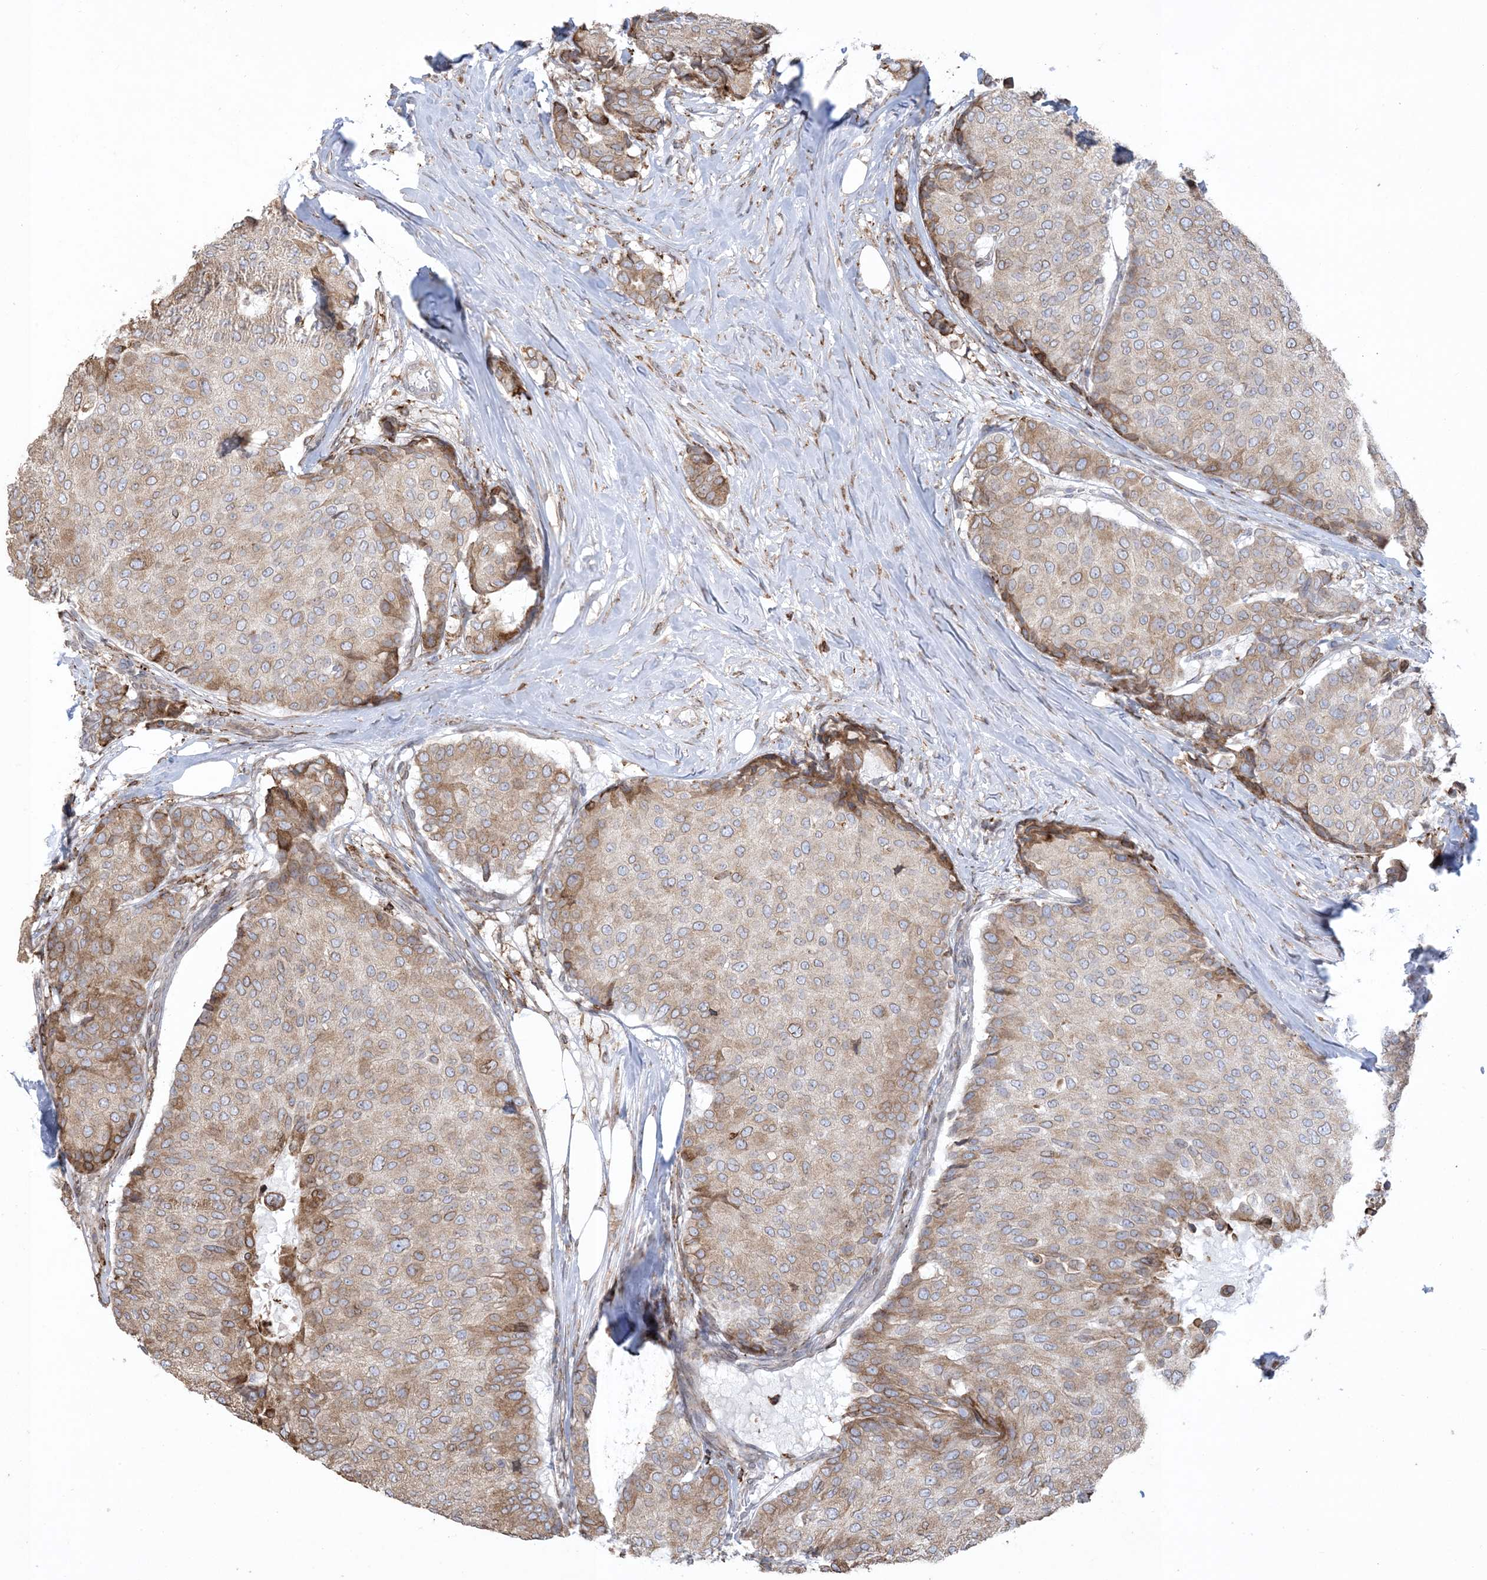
{"staining": {"intensity": "moderate", "quantity": "25%-75%", "location": "cytoplasmic/membranous"}, "tissue": "breast cancer", "cell_type": "Tumor cells", "image_type": "cancer", "snomed": [{"axis": "morphology", "description": "Duct carcinoma"}, {"axis": "topography", "description": "Breast"}], "caption": "High-magnification brightfield microscopy of breast cancer stained with DAB (brown) and counterstained with hematoxylin (blue). tumor cells exhibit moderate cytoplasmic/membranous staining is present in approximately25%-75% of cells. (Brightfield microscopy of DAB IHC at high magnification).", "gene": "SHANK1", "patient": {"sex": "female", "age": 75}}